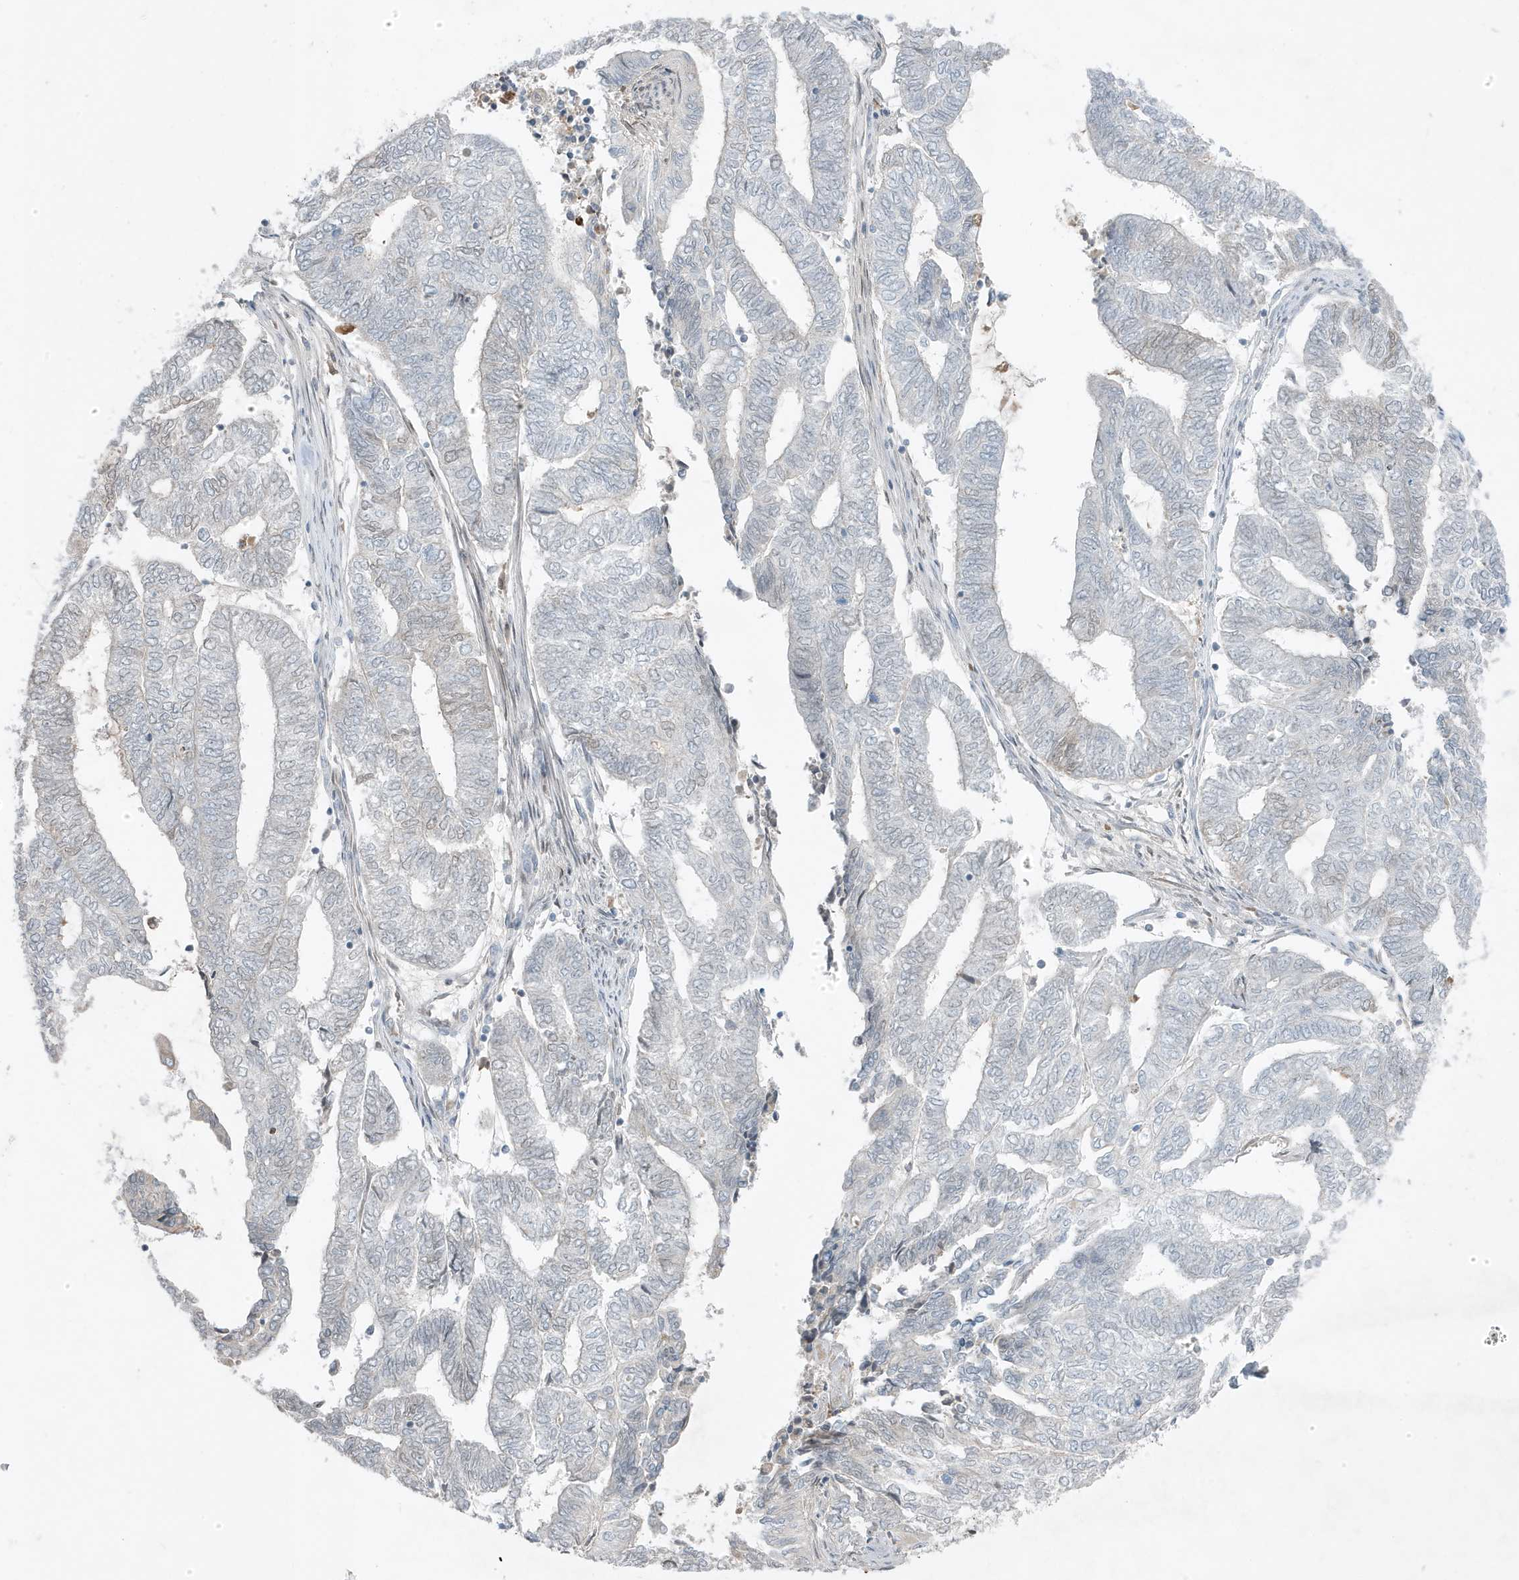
{"staining": {"intensity": "negative", "quantity": "none", "location": "none"}, "tissue": "endometrial cancer", "cell_type": "Tumor cells", "image_type": "cancer", "snomed": [{"axis": "morphology", "description": "Adenocarcinoma, NOS"}, {"axis": "topography", "description": "Uterus"}, {"axis": "topography", "description": "Endometrium"}], "caption": "This histopathology image is of endometrial cancer stained with immunohistochemistry (IHC) to label a protein in brown with the nuclei are counter-stained blue. There is no expression in tumor cells. The staining was performed using DAB to visualize the protein expression in brown, while the nuclei were stained in blue with hematoxylin (Magnification: 20x).", "gene": "FNDC1", "patient": {"sex": "female", "age": 70}}